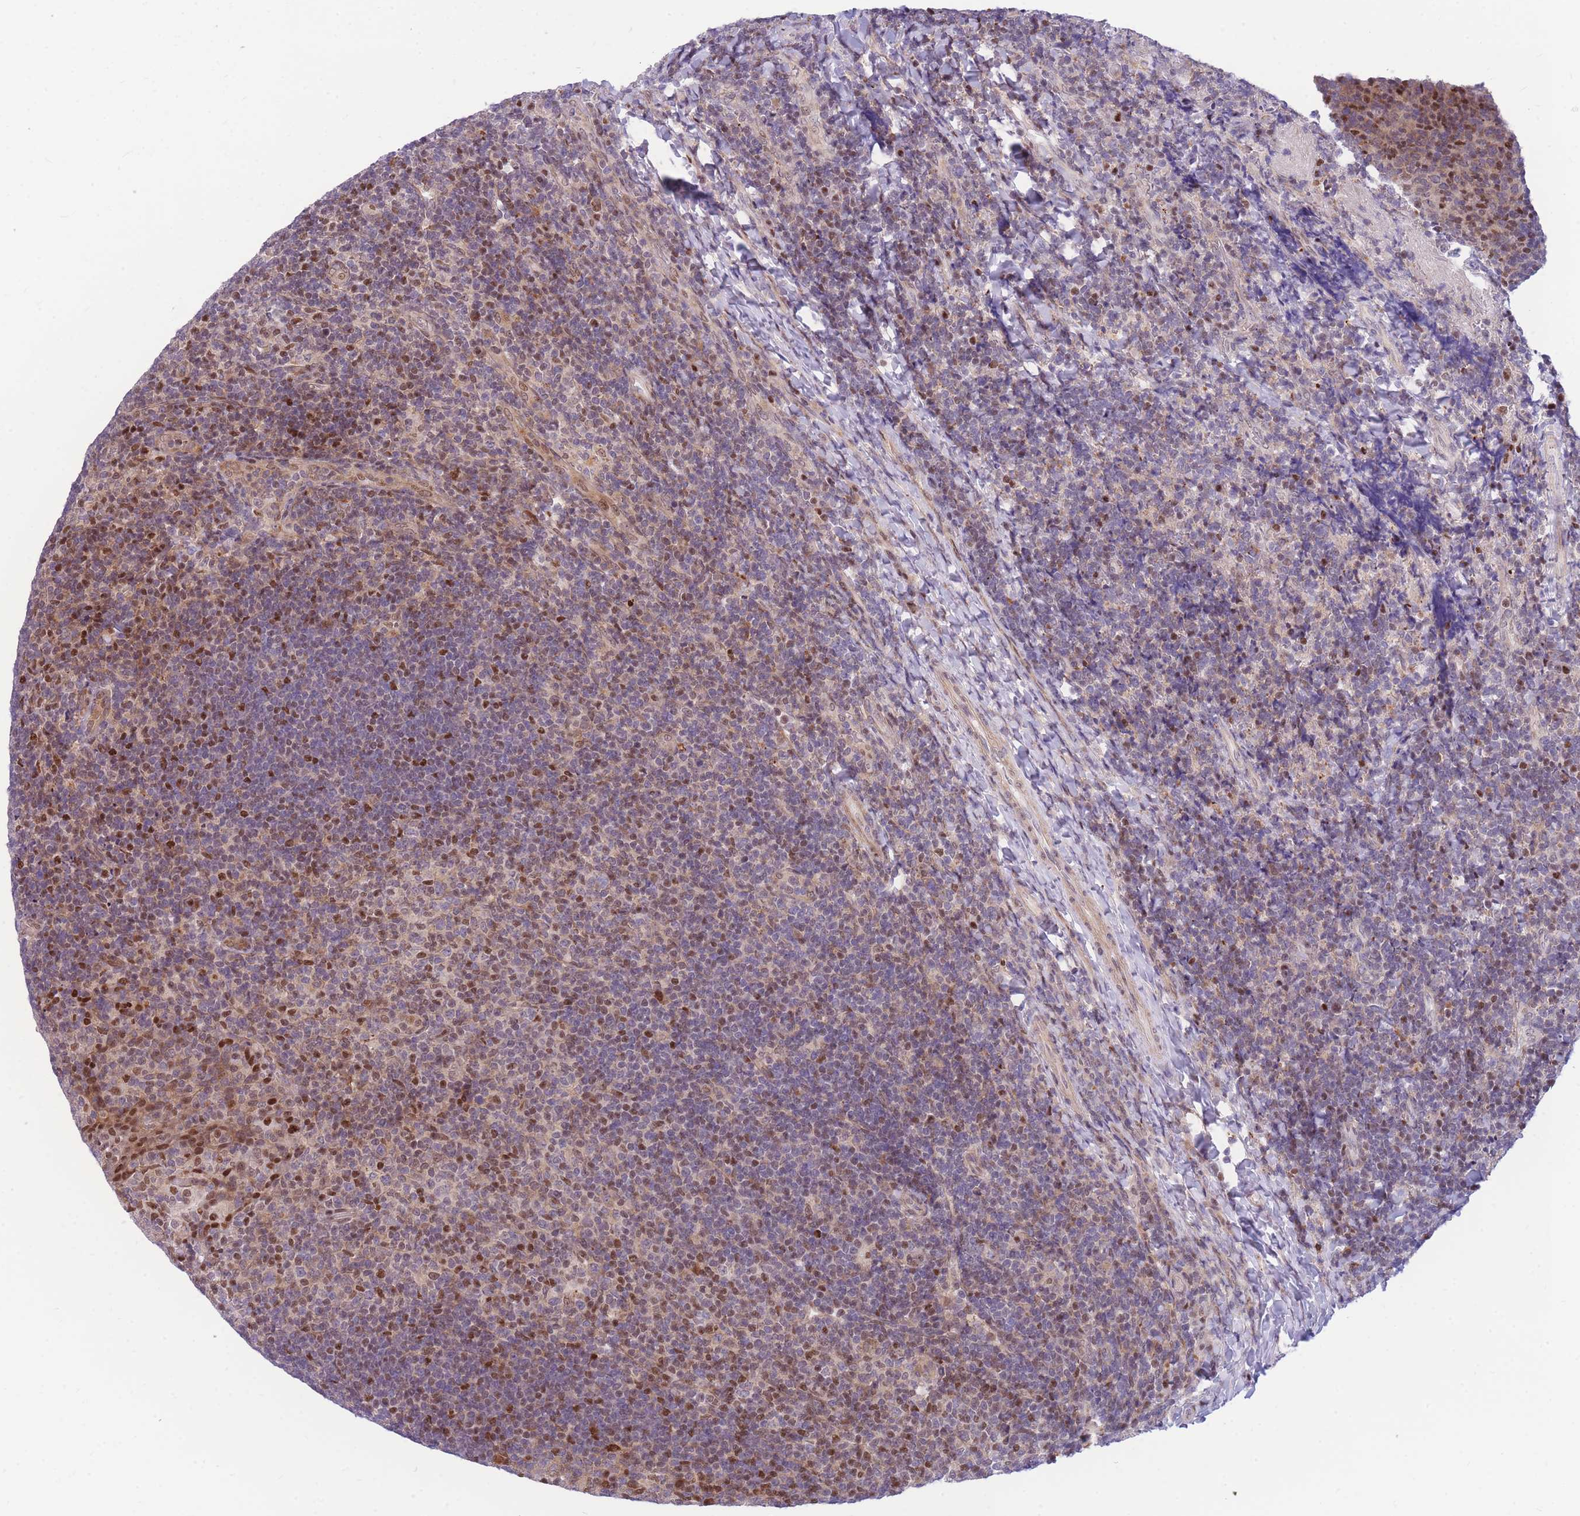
{"staining": {"intensity": "moderate", "quantity": "<25%", "location": "cytoplasmic/membranous,nuclear"}, "tissue": "tonsil", "cell_type": "Germinal center cells", "image_type": "normal", "snomed": [{"axis": "morphology", "description": "Normal tissue, NOS"}, {"axis": "topography", "description": "Tonsil"}], "caption": "Moderate cytoplasmic/membranous,nuclear staining is appreciated in about <25% of germinal center cells in benign tonsil. Nuclei are stained in blue.", "gene": "CRACD", "patient": {"sex": "female", "age": 10}}